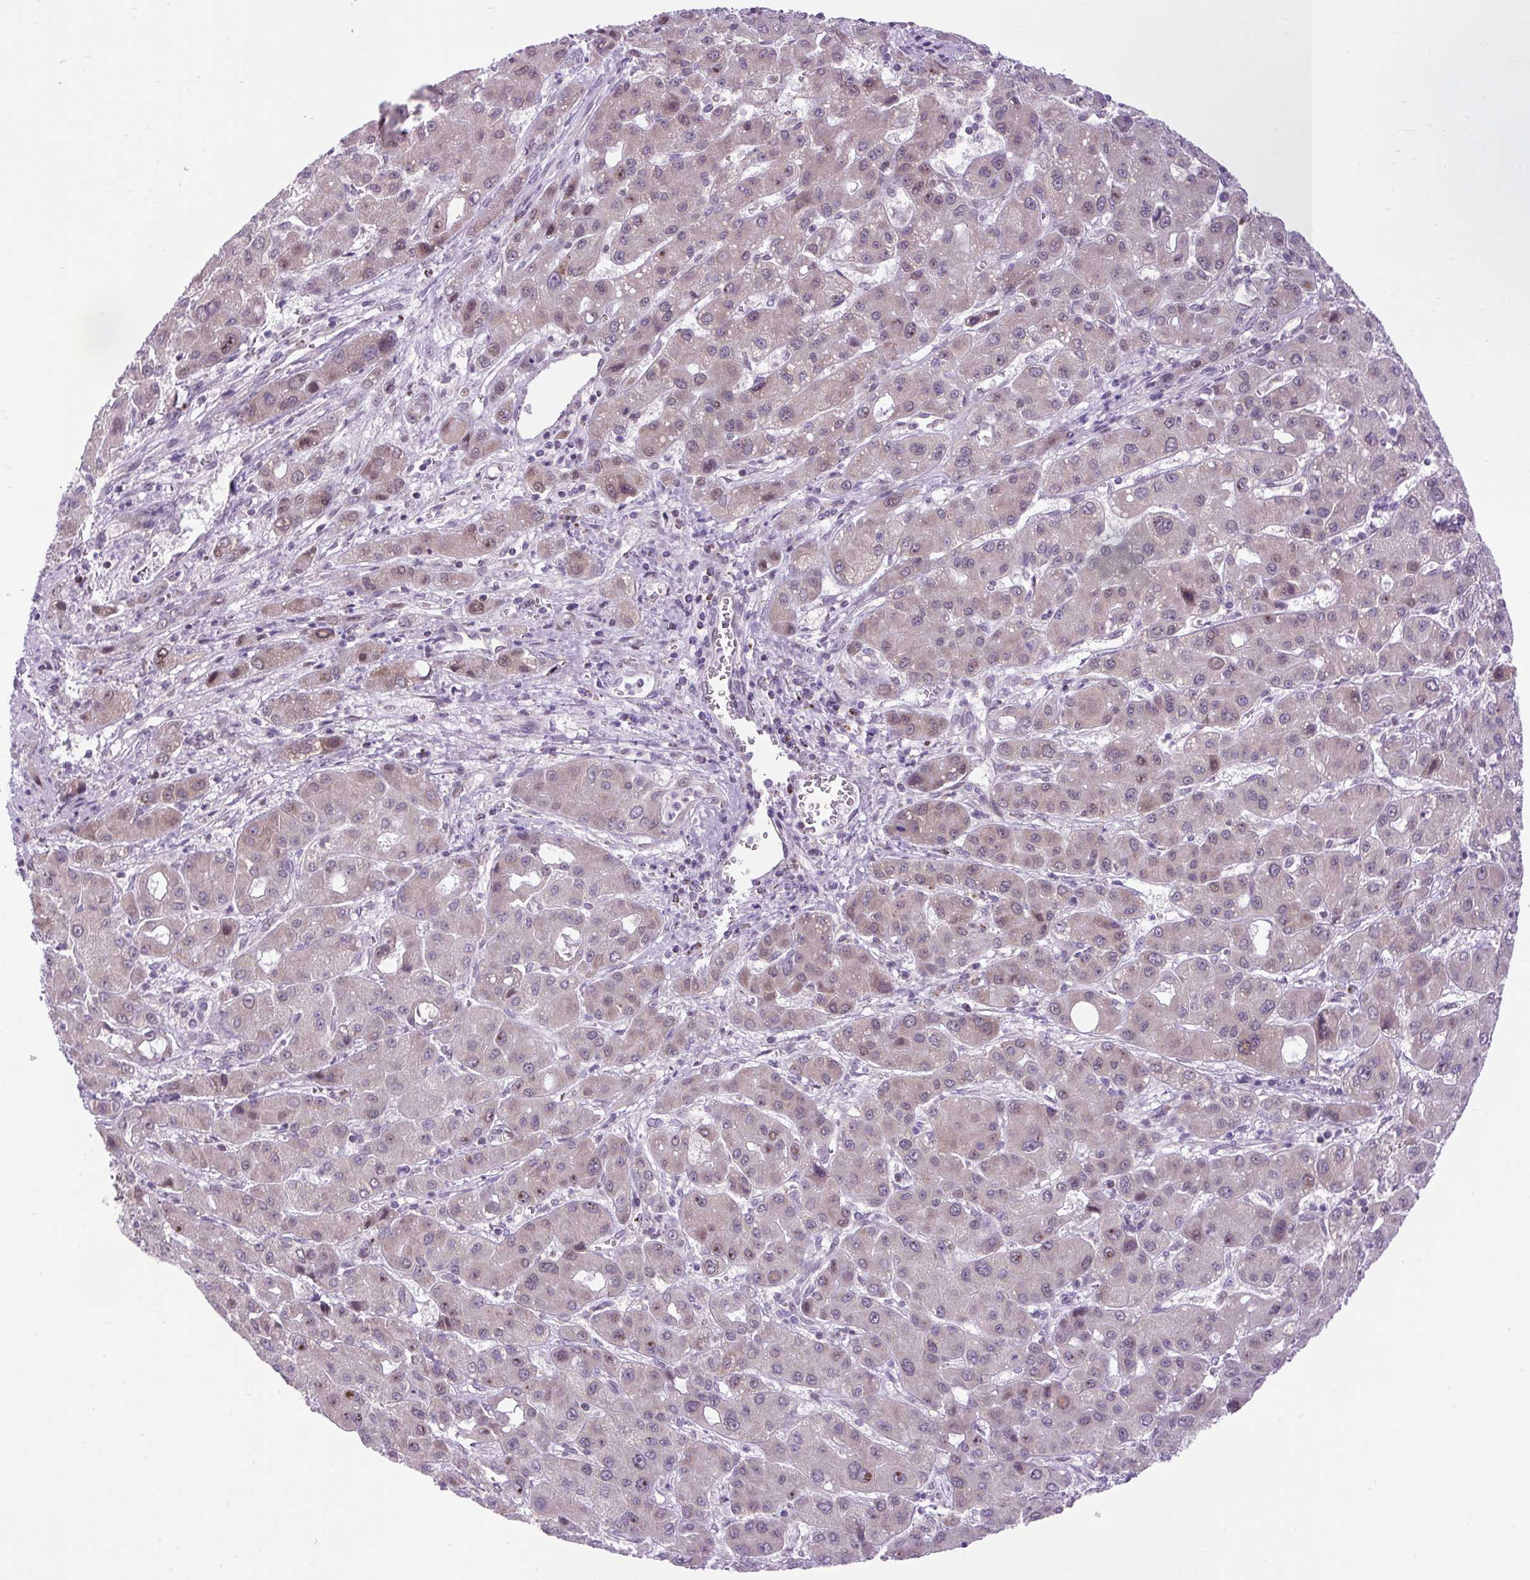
{"staining": {"intensity": "weak", "quantity": "25%-75%", "location": "cytoplasmic/membranous,nuclear"}, "tissue": "liver cancer", "cell_type": "Tumor cells", "image_type": "cancer", "snomed": [{"axis": "morphology", "description": "Carcinoma, Hepatocellular, NOS"}, {"axis": "topography", "description": "Liver"}], "caption": "Protein analysis of liver cancer tissue shows weak cytoplasmic/membranous and nuclear positivity in about 25%-75% of tumor cells.", "gene": "SCO2", "patient": {"sex": "male", "age": 55}}